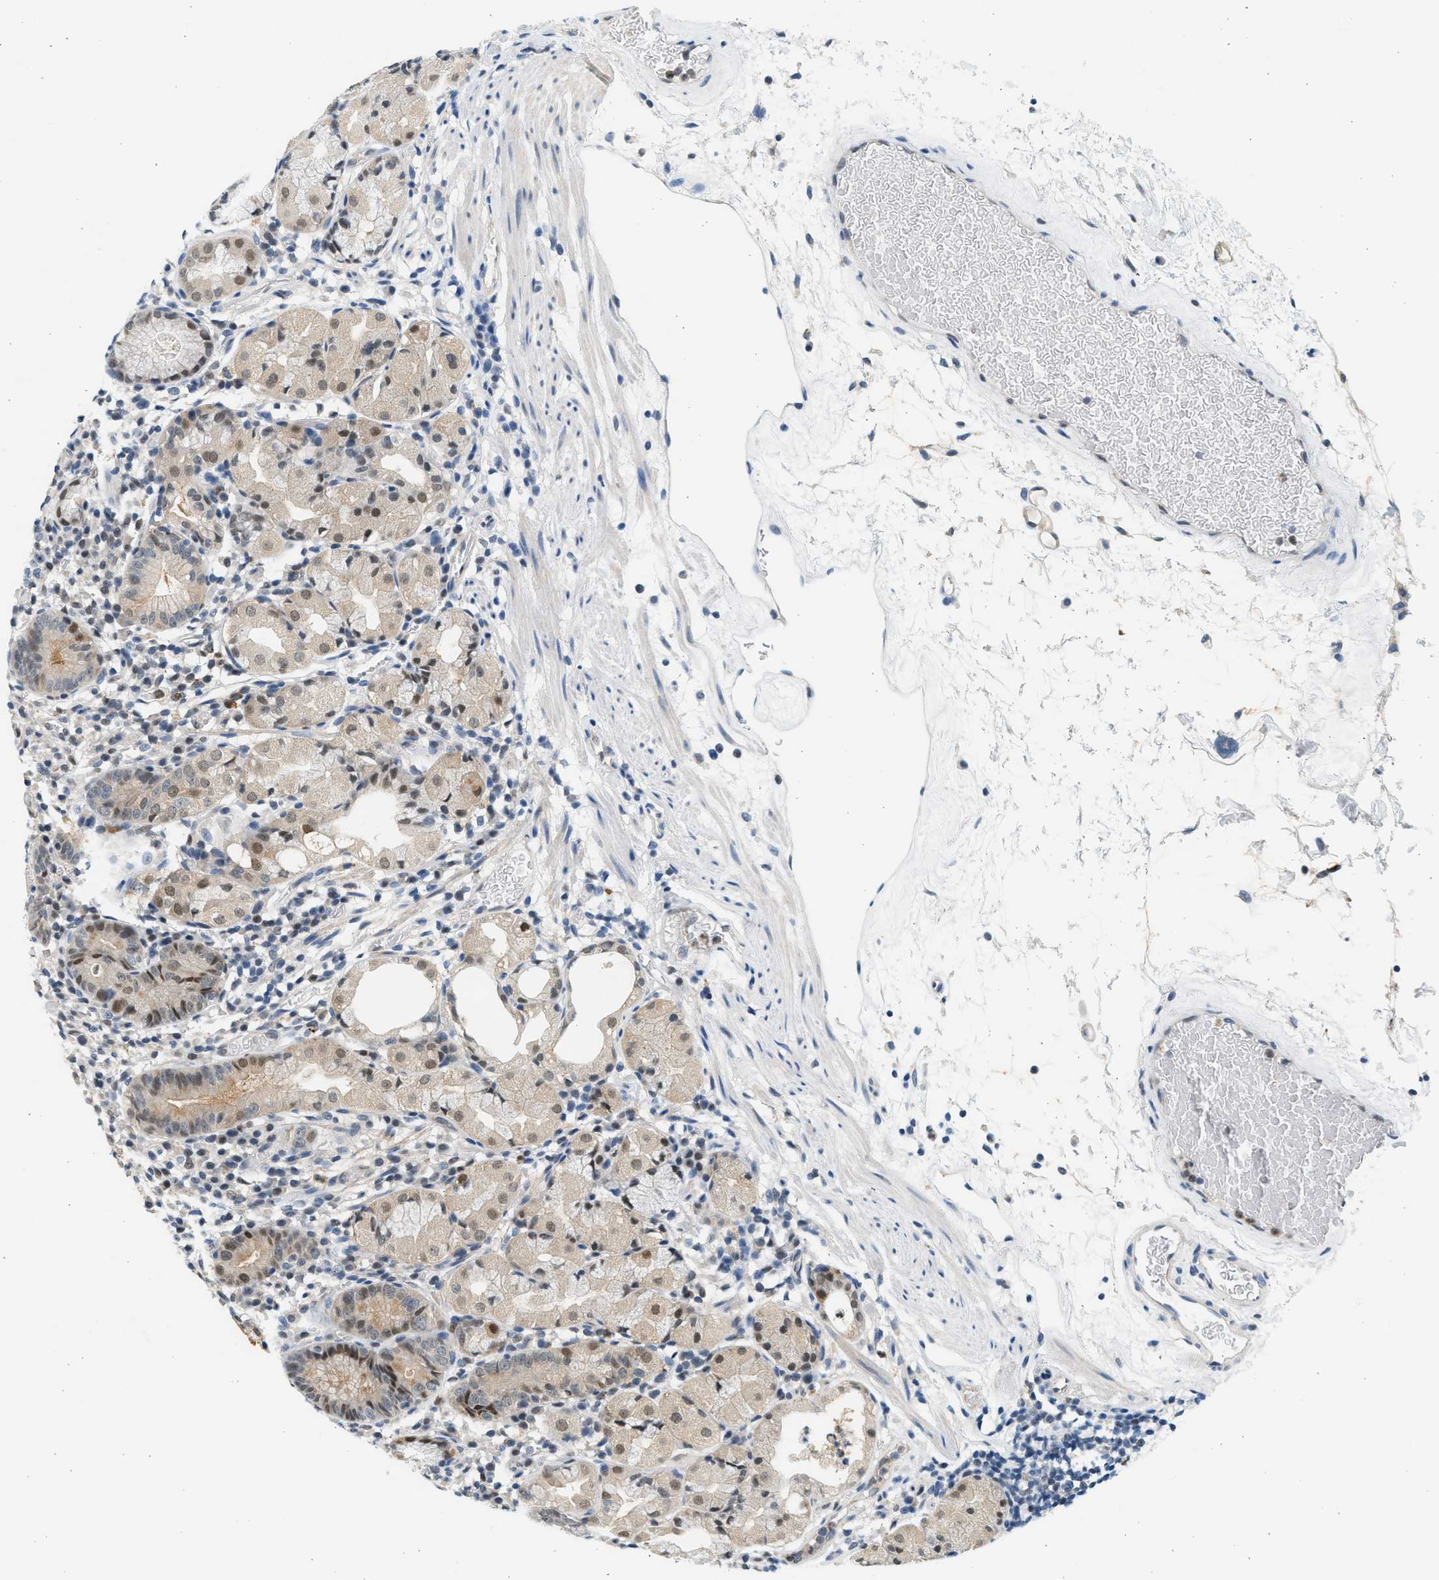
{"staining": {"intensity": "moderate", "quantity": ">75%", "location": "nuclear"}, "tissue": "stomach", "cell_type": "Glandular cells", "image_type": "normal", "snomed": [{"axis": "morphology", "description": "Normal tissue, NOS"}, {"axis": "topography", "description": "Stomach"}, {"axis": "topography", "description": "Stomach, lower"}], "caption": "An image showing moderate nuclear positivity in approximately >75% of glandular cells in normal stomach, as visualized by brown immunohistochemical staining.", "gene": "HIPK1", "patient": {"sex": "female", "age": 75}}